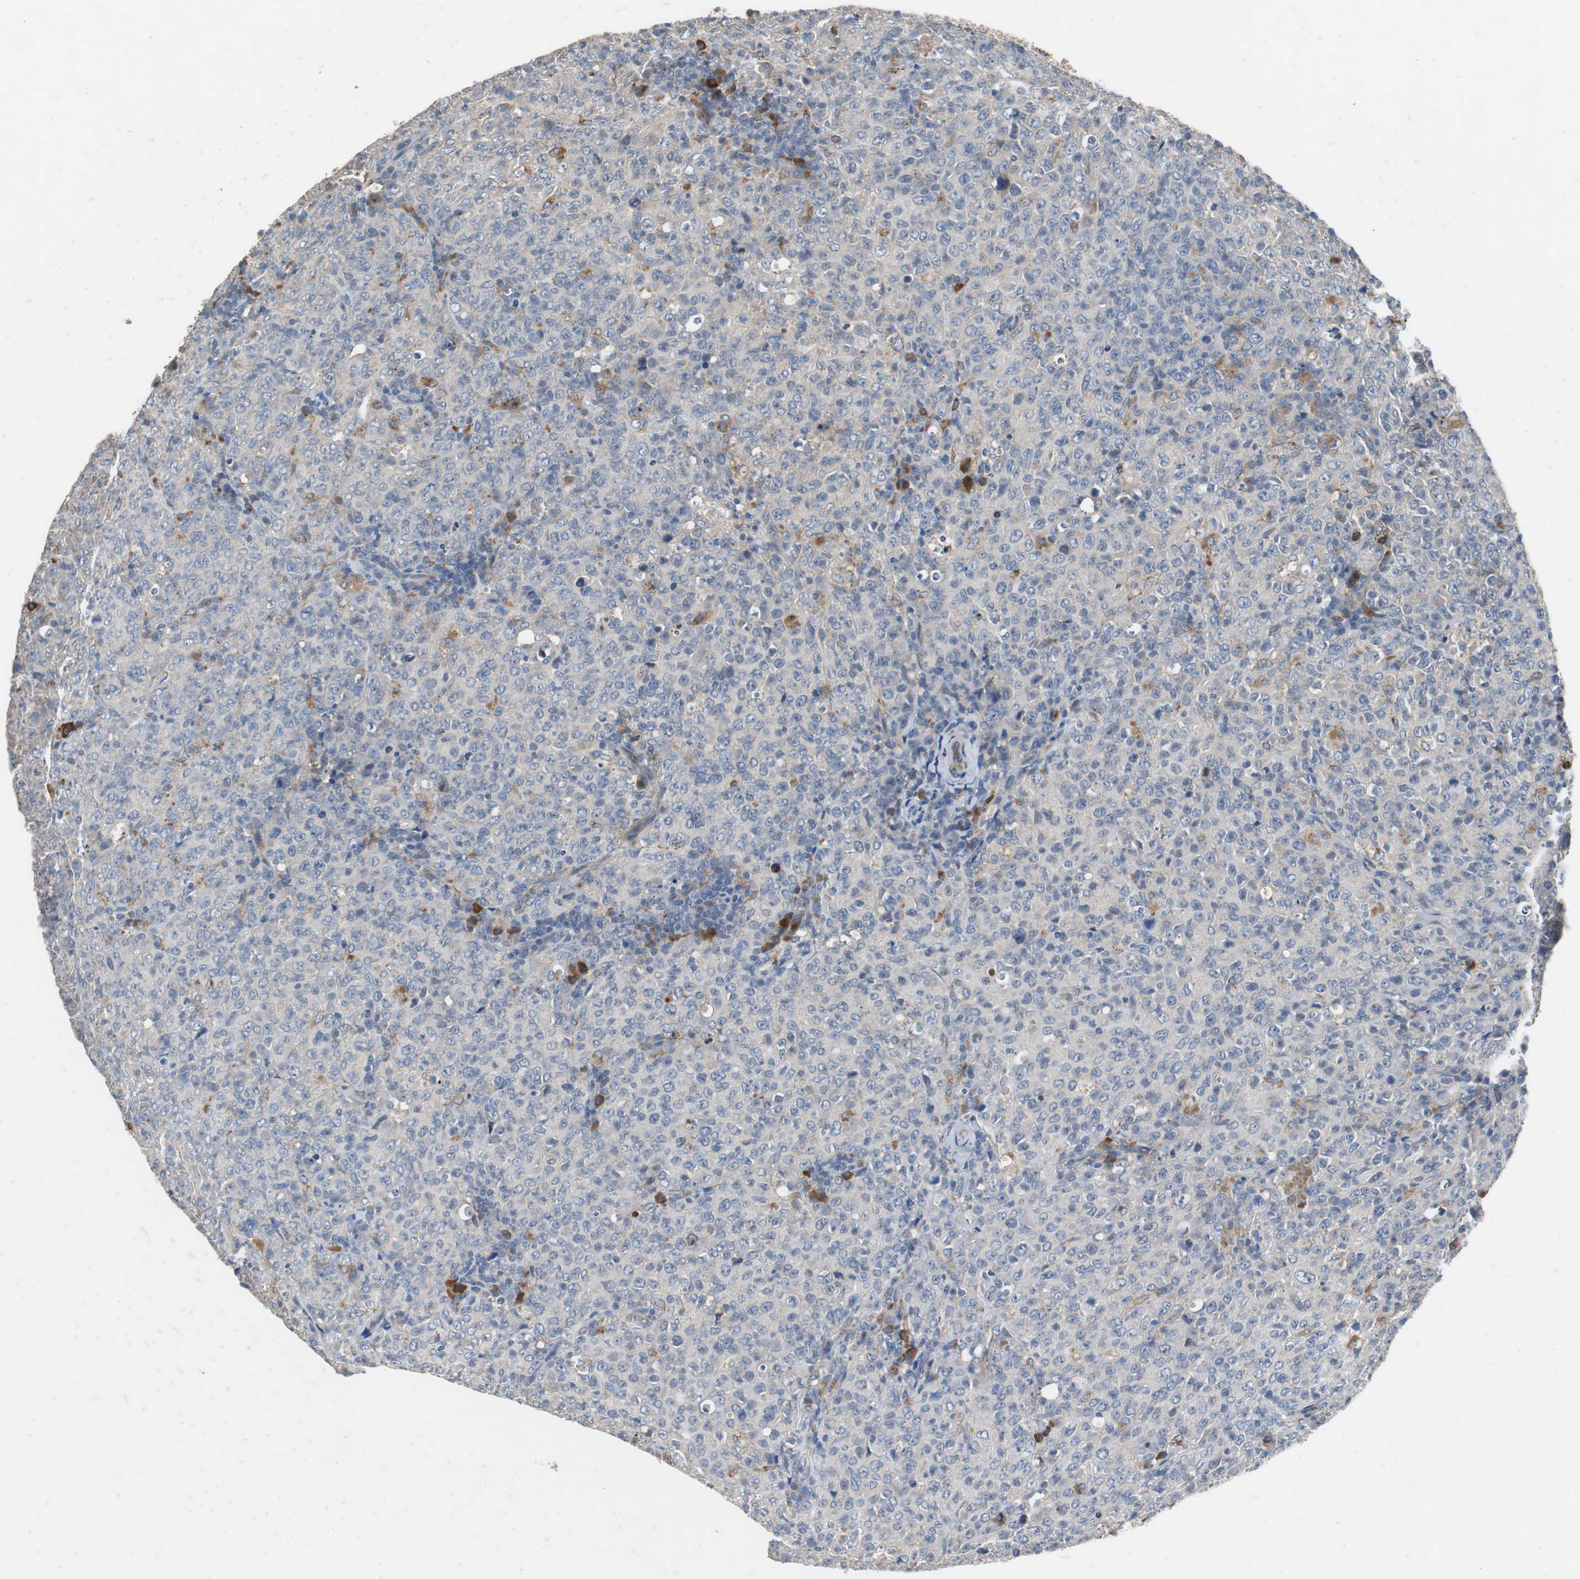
{"staining": {"intensity": "weak", "quantity": "<25%", "location": "cytoplasmic/membranous"}, "tissue": "lymphoma", "cell_type": "Tumor cells", "image_type": "cancer", "snomed": [{"axis": "morphology", "description": "Malignant lymphoma, non-Hodgkin's type, High grade"}, {"axis": "topography", "description": "Tonsil"}], "caption": "Human high-grade malignant lymphoma, non-Hodgkin's type stained for a protein using IHC displays no staining in tumor cells.", "gene": "SORT1", "patient": {"sex": "female", "age": 36}}